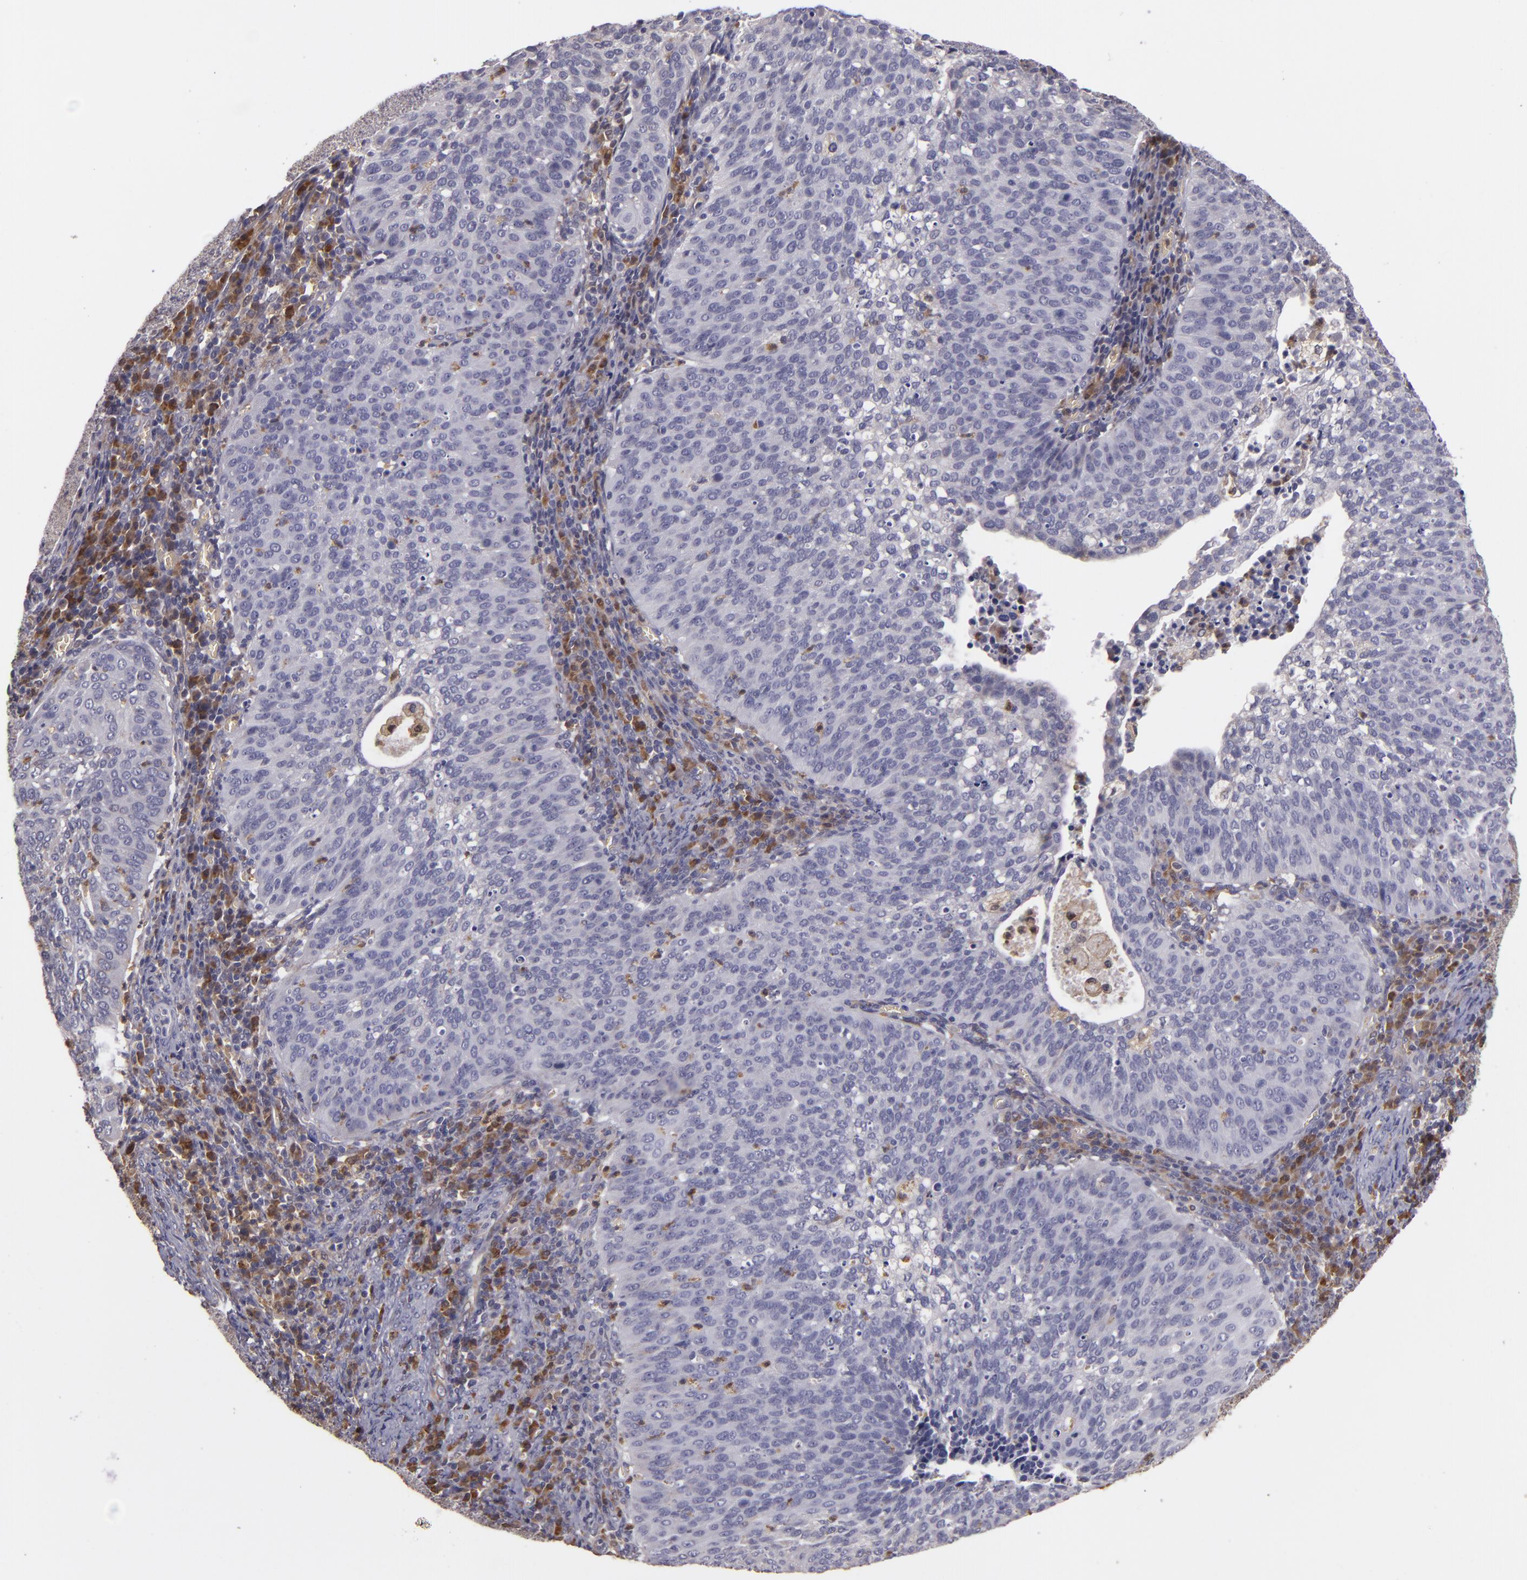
{"staining": {"intensity": "negative", "quantity": "none", "location": "none"}, "tissue": "cervical cancer", "cell_type": "Tumor cells", "image_type": "cancer", "snomed": [{"axis": "morphology", "description": "Squamous cell carcinoma, NOS"}, {"axis": "topography", "description": "Cervix"}], "caption": "An image of cervical cancer (squamous cell carcinoma) stained for a protein displays no brown staining in tumor cells.", "gene": "FHIT", "patient": {"sex": "female", "age": 39}}